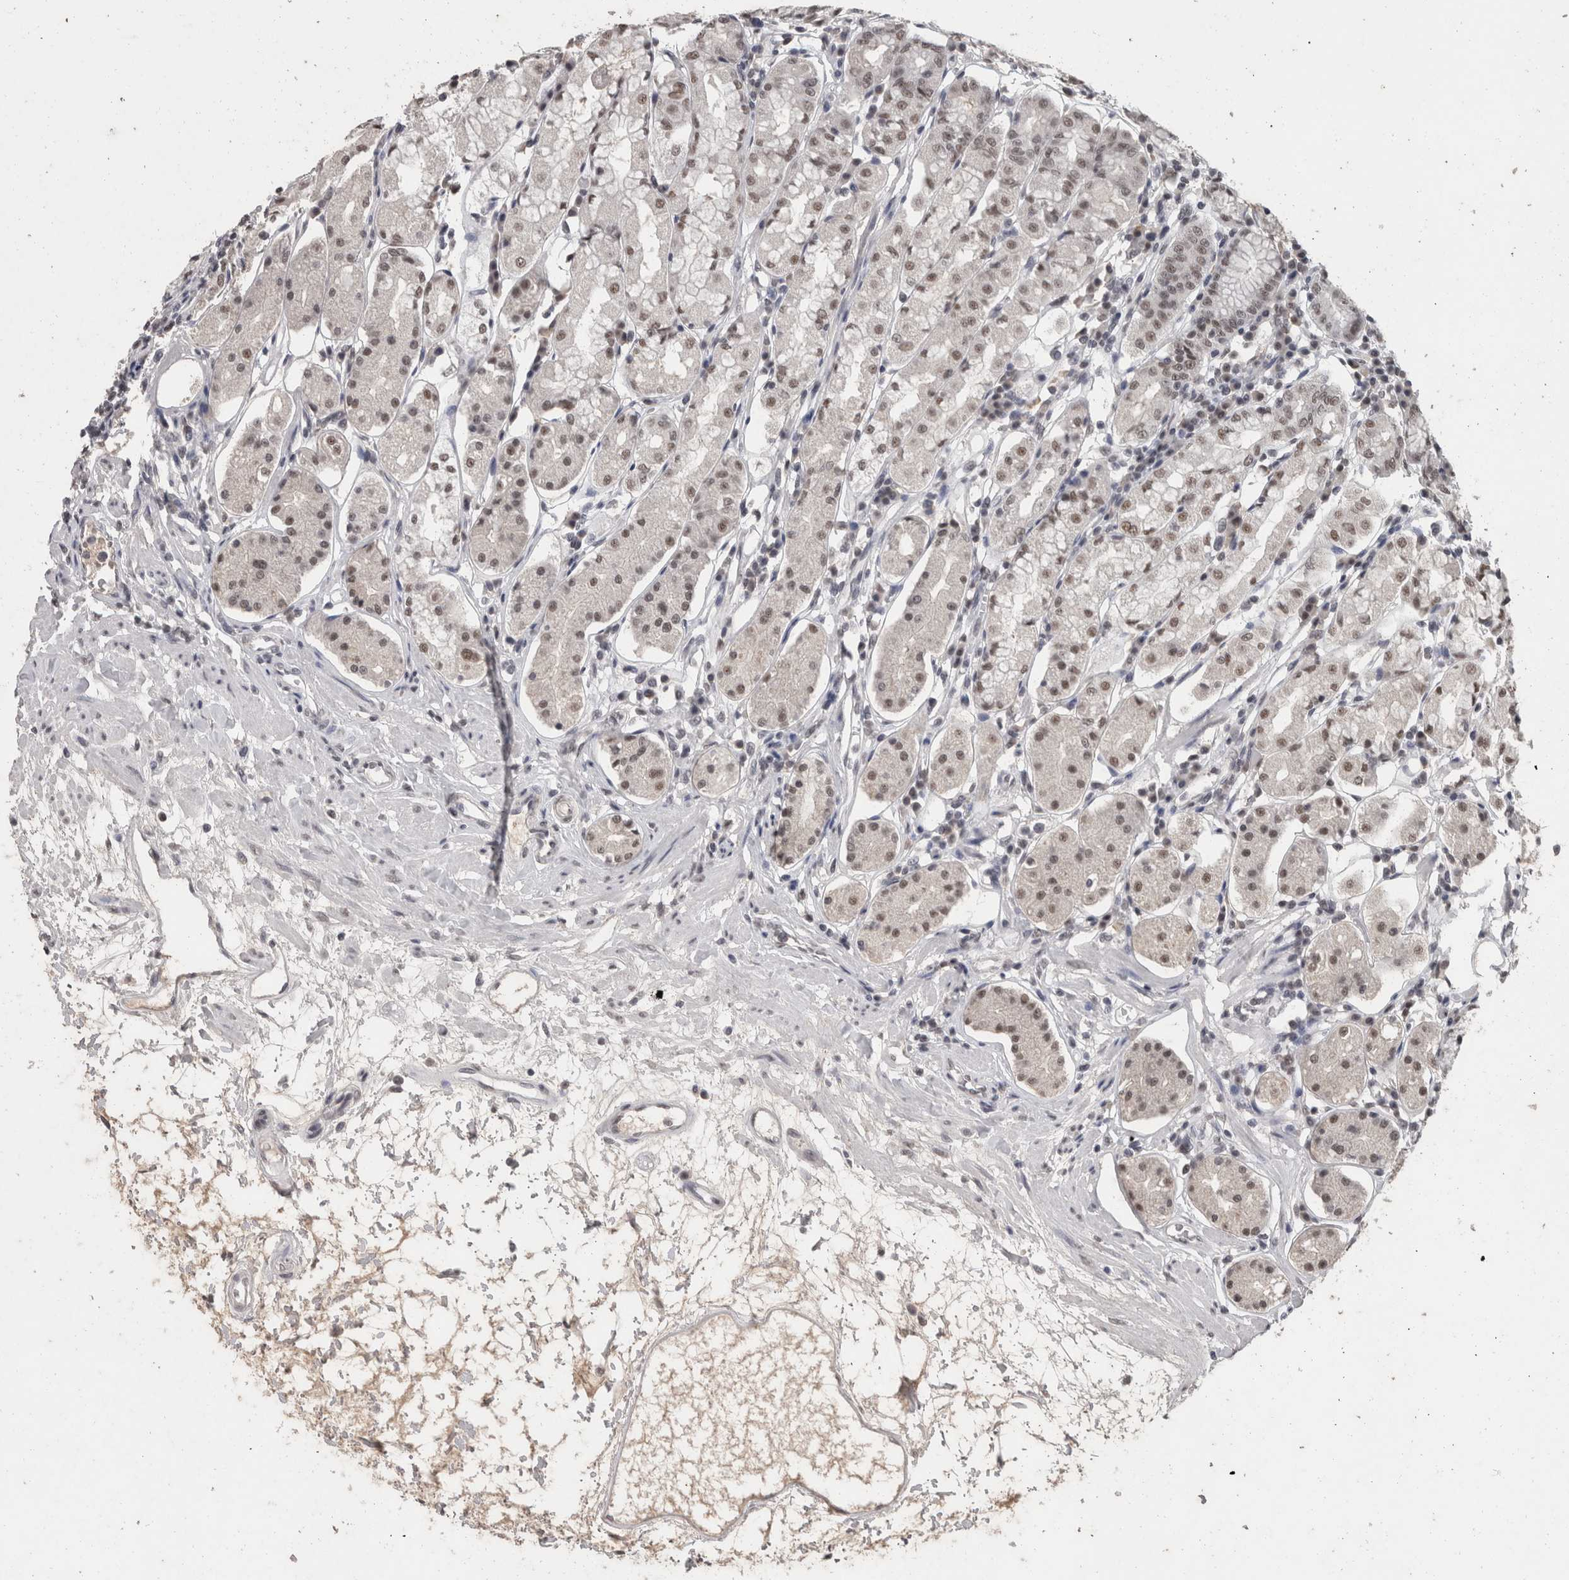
{"staining": {"intensity": "weak", "quantity": ">75%", "location": "nuclear"}, "tissue": "stomach", "cell_type": "Glandular cells", "image_type": "normal", "snomed": [{"axis": "morphology", "description": "Normal tissue, NOS"}, {"axis": "topography", "description": "Stomach"}, {"axis": "topography", "description": "Stomach, lower"}], "caption": "Immunohistochemical staining of normal human stomach demonstrates weak nuclear protein staining in approximately >75% of glandular cells. The staining was performed using DAB, with brown indicating positive protein expression. Nuclei are stained blue with hematoxylin.", "gene": "DDX17", "patient": {"sex": "female", "age": 56}}